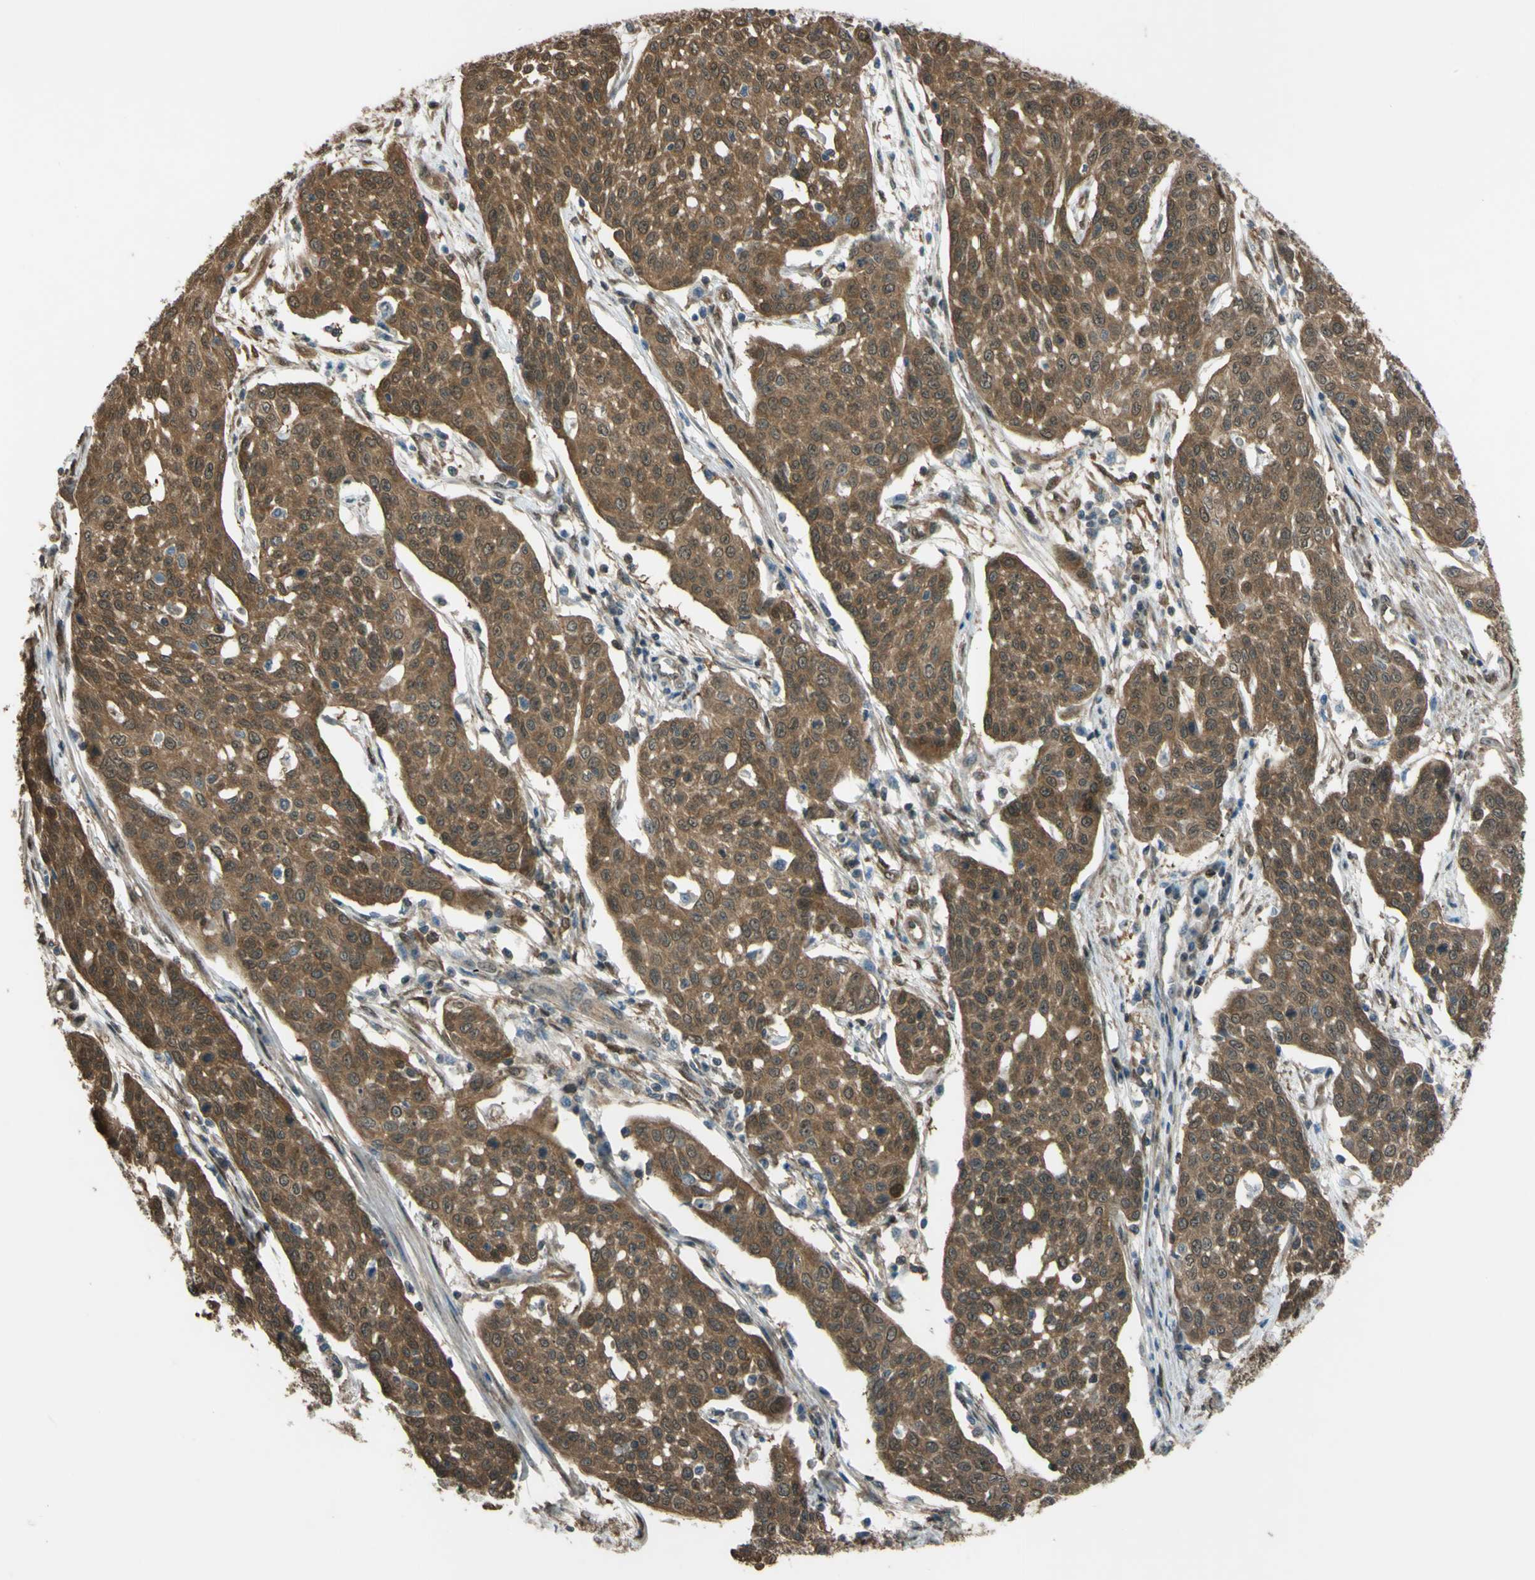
{"staining": {"intensity": "strong", "quantity": ">75%", "location": "cytoplasmic/membranous"}, "tissue": "cervical cancer", "cell_type": "Tumor cells", "image_type": "cancer", "snomed": [{"axis": "morphology", "description": "Squamous cell carcinoma, NOS"}, {"axis": "topography", "description": "Cervix"}], "caption": "Human cervical cancer (squamous cell carcinoma) stained for a protein (brown) reveals strong cytoplasmic/membranous positive expression in about >75% of tumor cells.", "gene": "YWHAQ", "patient": {"sex": "female", "age": 34}}